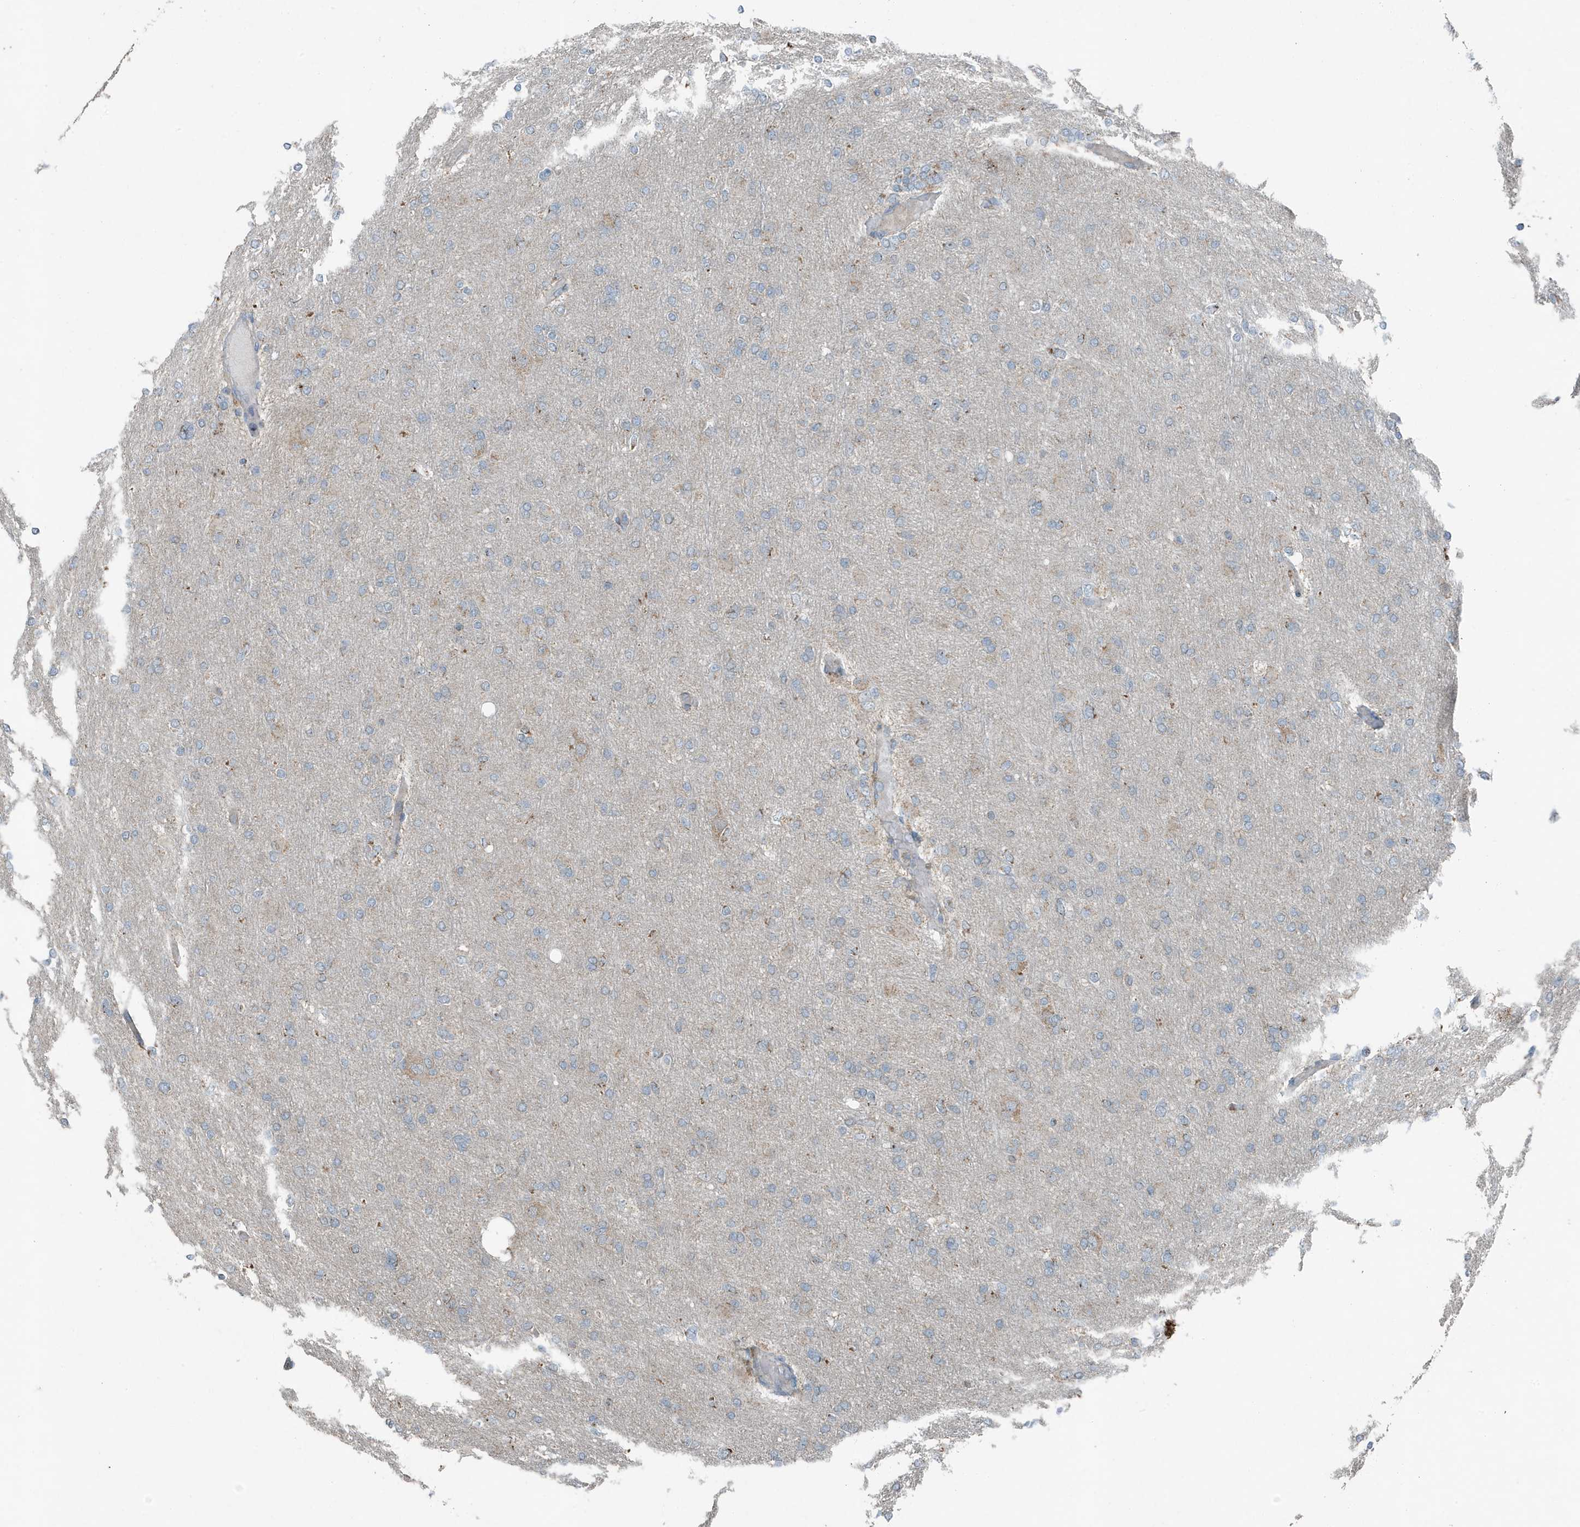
{"staining": {"intensity": "negative", "quantity": "none", "location": "none"}, "tissue": "glioma", "cell_type": "Tumor cells", "image_type": "cancer", "snomed": [{"axis": "morphology", "description": "Glioma, malignant, High grade"}, {"axis": "topography", "description": "Cerebral cortex"}], "caption": "Tumor cells show no significant staining in malignant glioma (high-grade). The staining was performed using DAB (3,3'-diaminobenzidine) to visualize the protein expression in brown, while the nuclei were stained in blue with hematoxylin (Magnification: 20x).", "gene": "MT-CYB", "patient": {"sex": "female", "age": 36}}